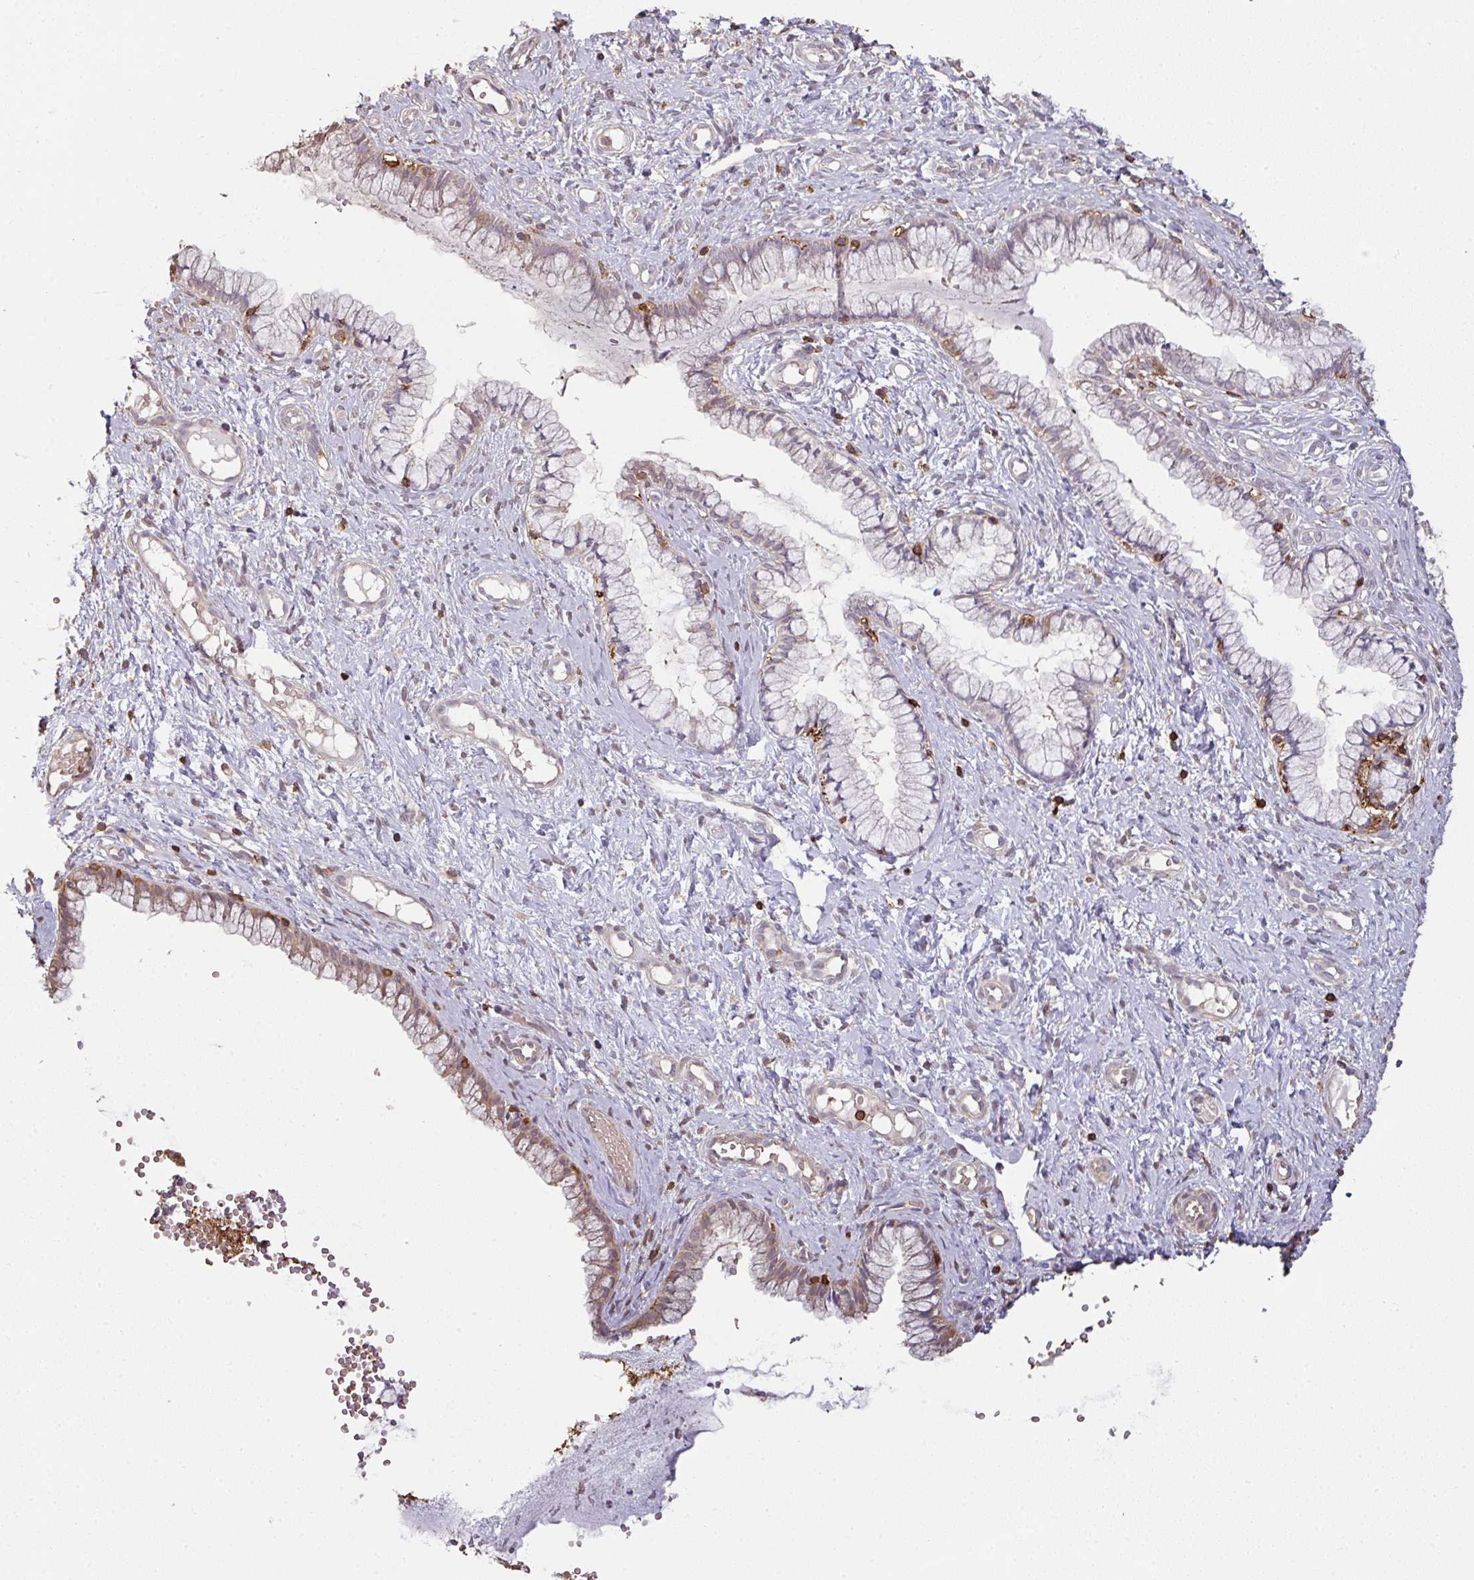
{"staining": {"intensity": "weak", "quantity": ">75%", "location": "cytoplasmic/membranous"}, "tissue": "cervix", "cell_type": "Glandular cells", "image_type": "normal", "snomed": [{"axis": "morphology", "description": "Normal tissue, NOS"}, {"axis": "topography", "description": "Cervix"}], "caption": "Immunohistochemistry (IHC) staining of unremarkable cervix, which demonstrates low levels of weak cytoplasmic/membranous expression in about >75% of glandular cells indicating weak cytoplasmic/membranous protein positivity. The staining was performed using DAB (3,3'-diaminobenzidine) (brown) for protein detection and nuclei were counterstained in hematoxylin (blue).", "gene": "OLFML2B", "patient": {"sex": "female", "age": 36}}